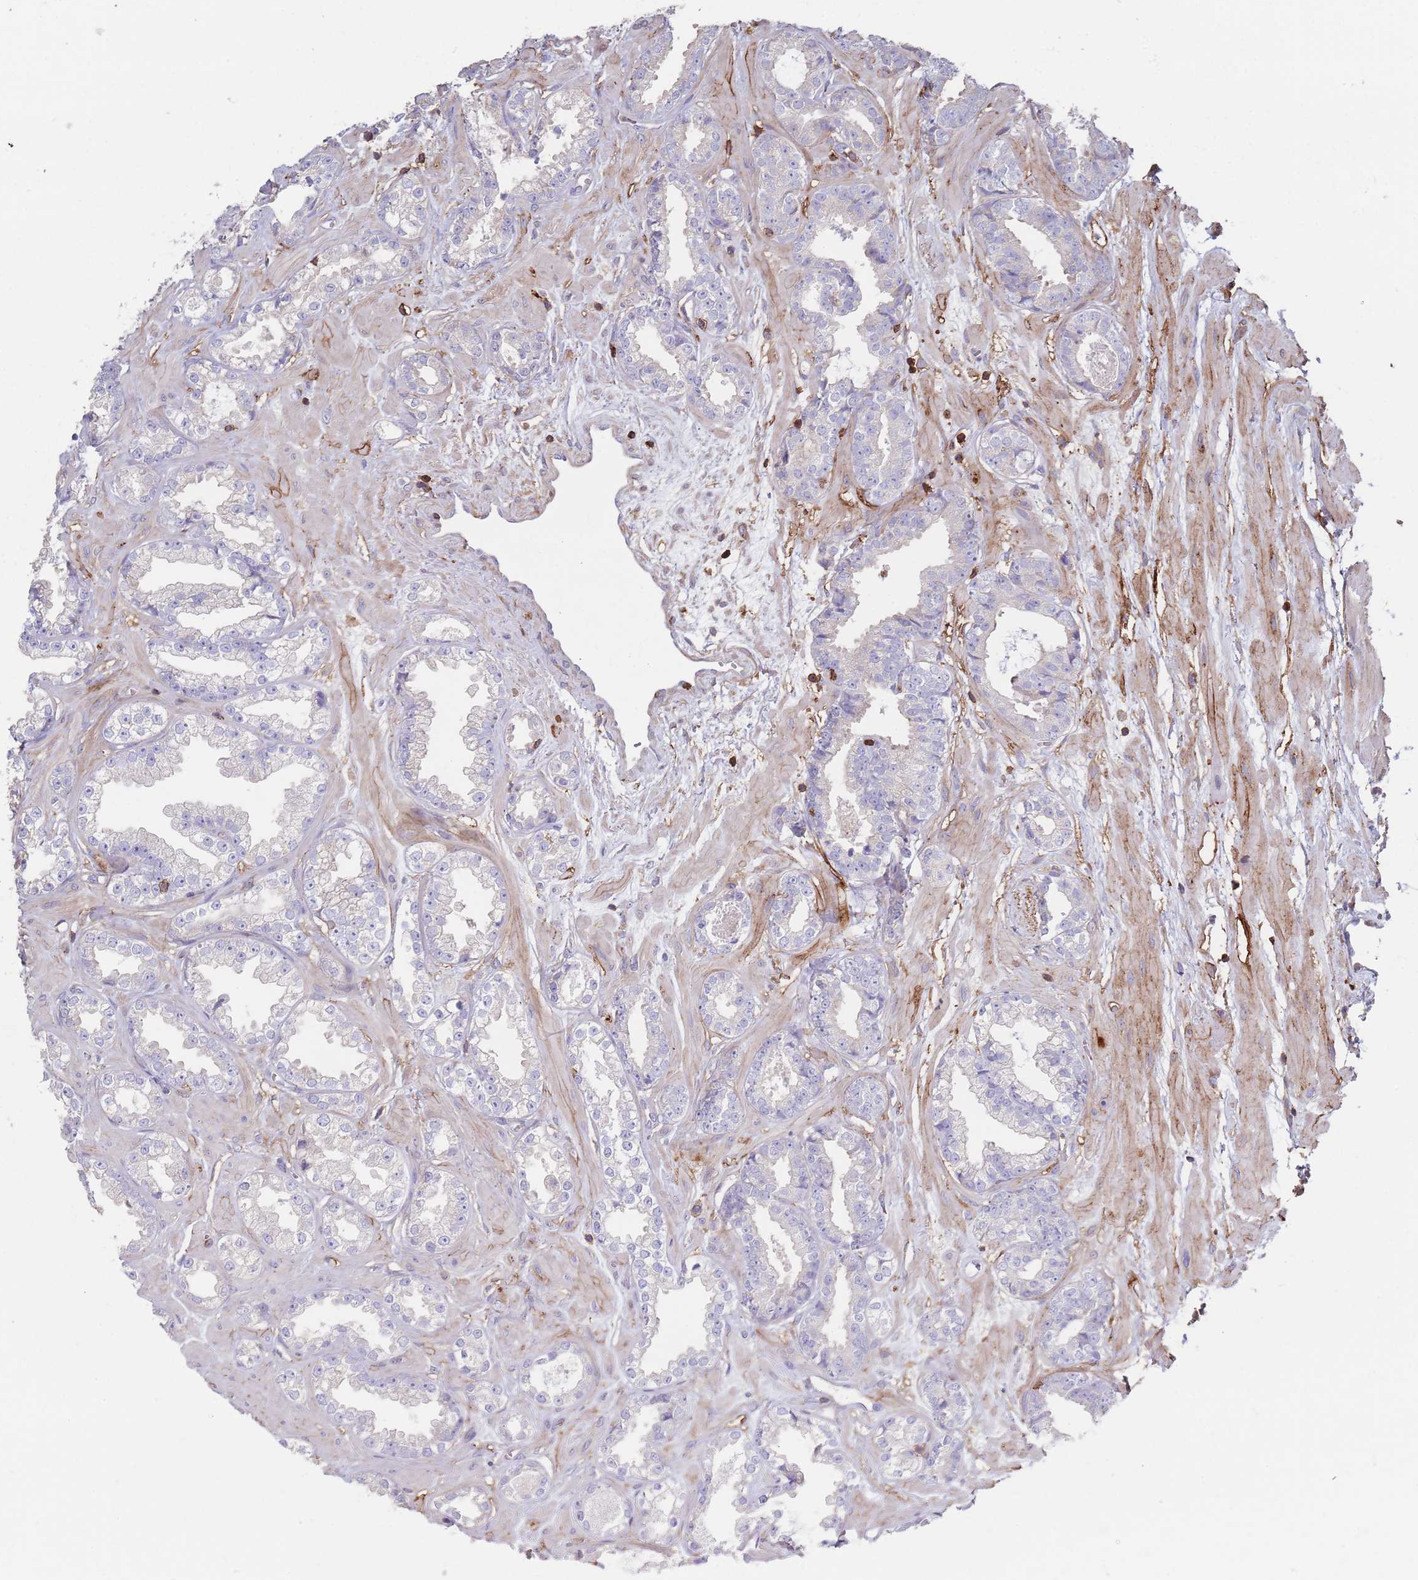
{"staining": {"intensity": "negative", "quantity": "none", "location": "none"}, "tissue": "prostate cancer", "cell_type": "Tumor cells", "image_type": "cancer", "snomed": [{"axis": "morphology", "description": "Adenocarcinoma, Low grade"}, {"axis": "topography", "description": "Prostate"}], "caption": "Tumor cells are negative for protein expression in human prostate adenocarcinoma (low-grade).", "gene": "RNF144A", "patient": {"sex": "male", "age": 60}}